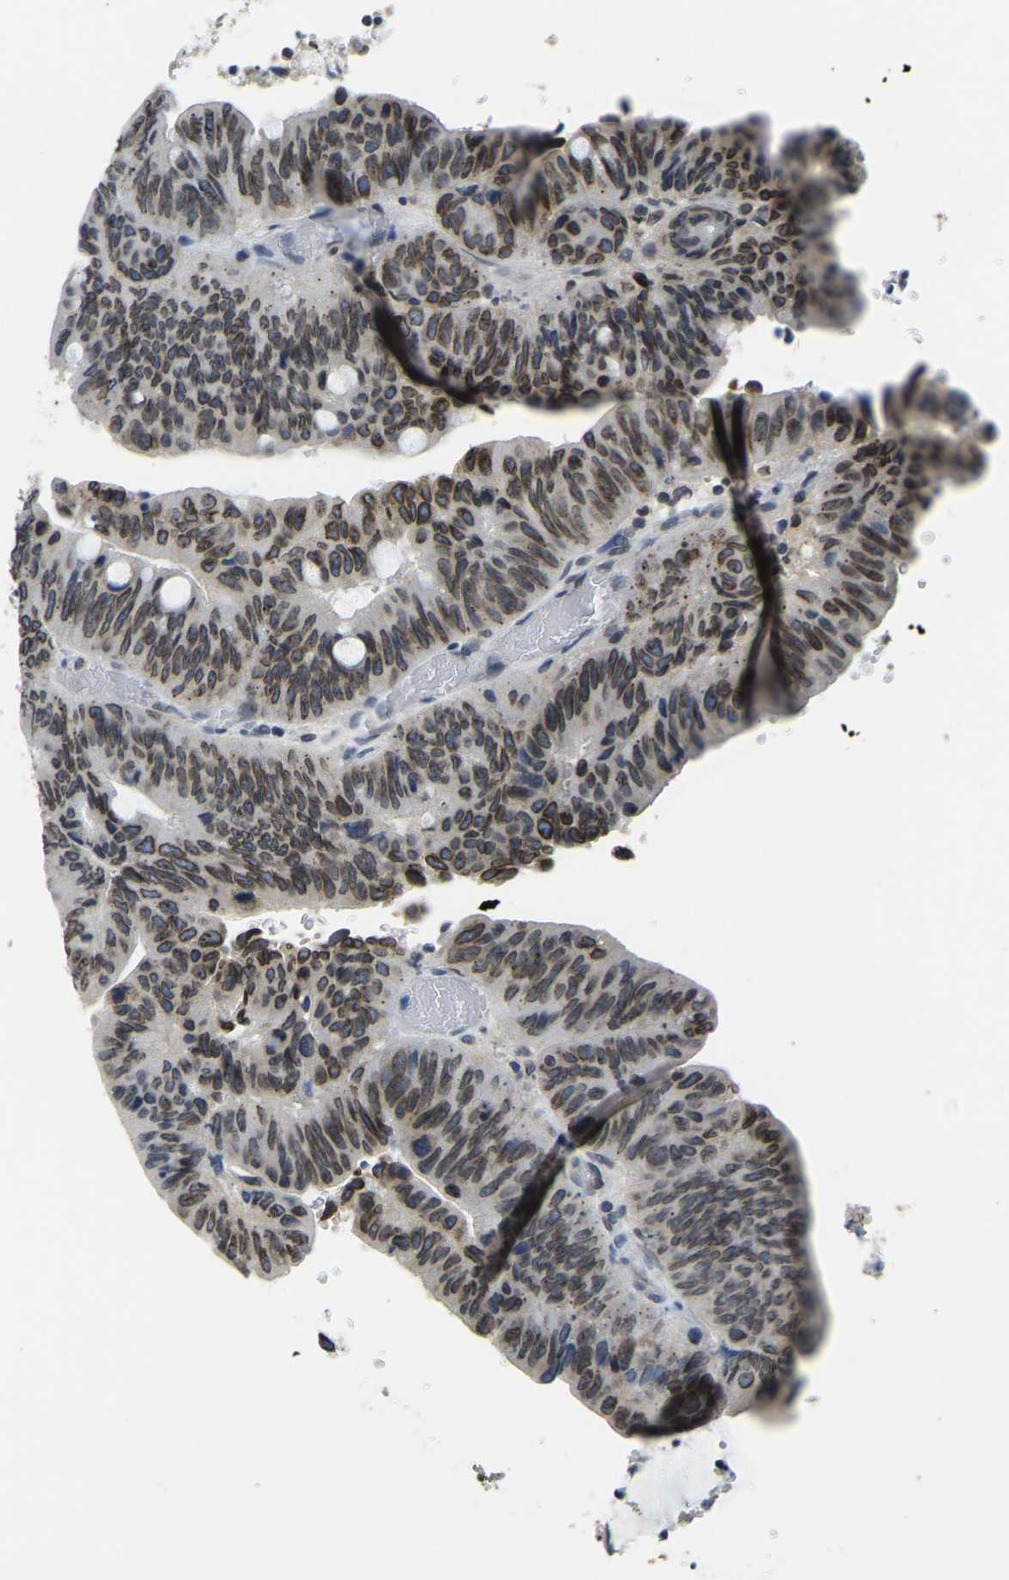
{"staining": {"intensity": "moderate", "quantity": ">75%", "location": "cytoplasmic/membranous,nuclear"}, "tissue": "colorectal cancer", "cell_type": "Tumor cells", "image_type": "cancer", "snomed": [{"axis": "morphology", "description": "Normal tissue, NOS"}, {"axis": "morphology", "description": "Adenocarcinoma, NOS"}, {"axis": "topography", "description": "Rectum"}, {"axis": "topography", "description": "Peripheral nerve tissue"}], "caption": "Immunohistochemistry (IHC) of colorectal adenocarcinoma exhibits medium levels of moderate cytoplasmic/membranous and nuclear positivity in approximately >75% of tumor cells.", "gene": "RANBP2", "patient": {"sex": "male", "age": 92}}